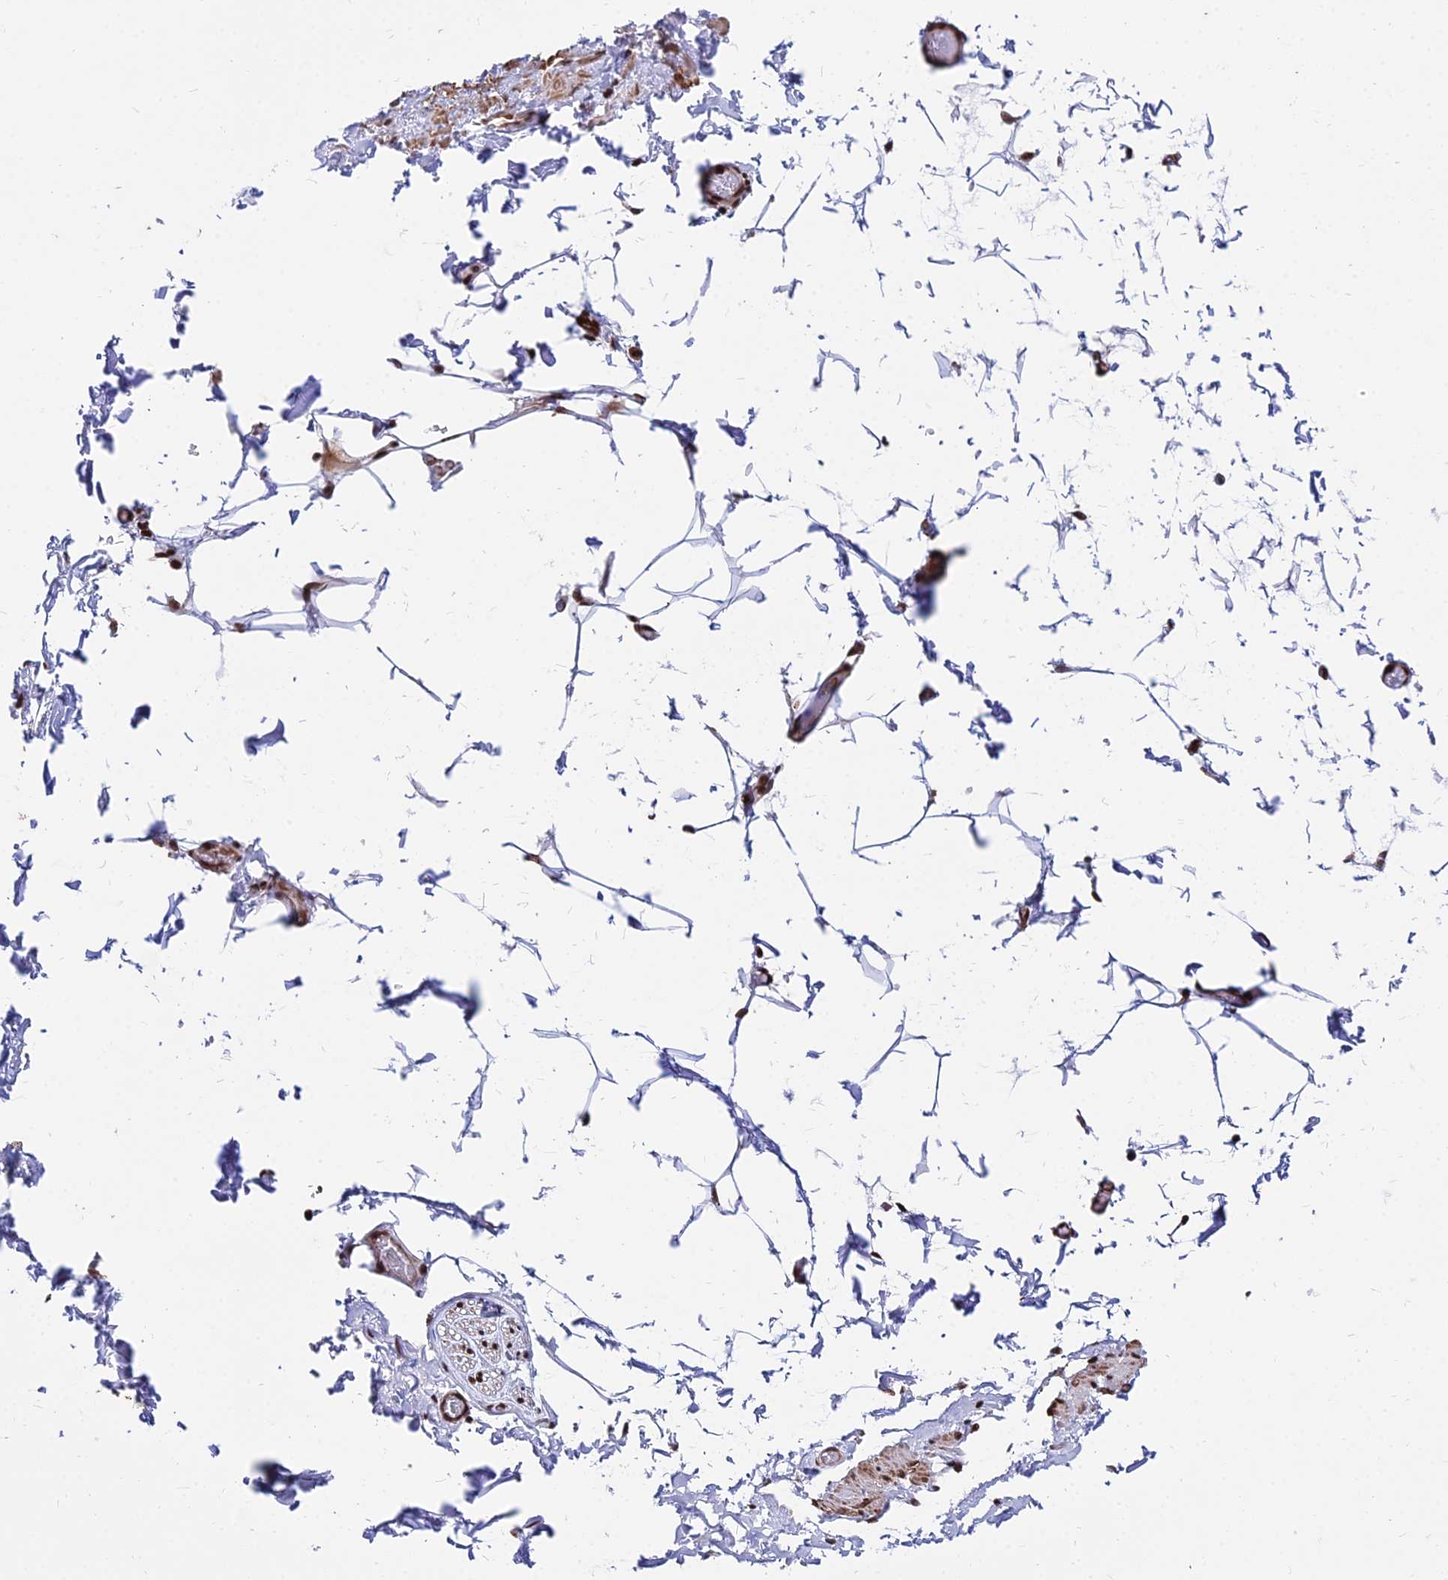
{"staining": {"intensity": "moderate", "quantity": "25%-75%", "location": "nuclear"}, "tissue": "adipose tissue", "cell_type": "Adipocytes", "image_type": "normal", "snomed": [{"axis": "morphology", "description": "Normal tissue, NOS"}, {"axis": "topography", "description": "Soft tissue"}, {"axis": "topography", "description": "Adipose tissue"}, {"axis": "topography", "description": "Vascular tissue"}, {"axis": "topography", "description": "Peripheral nerve tissue"}], "caption": "Immunohistochemical staining of normal human adipose tissue displays medium levels of moderate nuclear expression in approximately 25%-75% of adipocytes.", "gene": "NYAP2", "patient": {"sex": "male", "age": 46}}